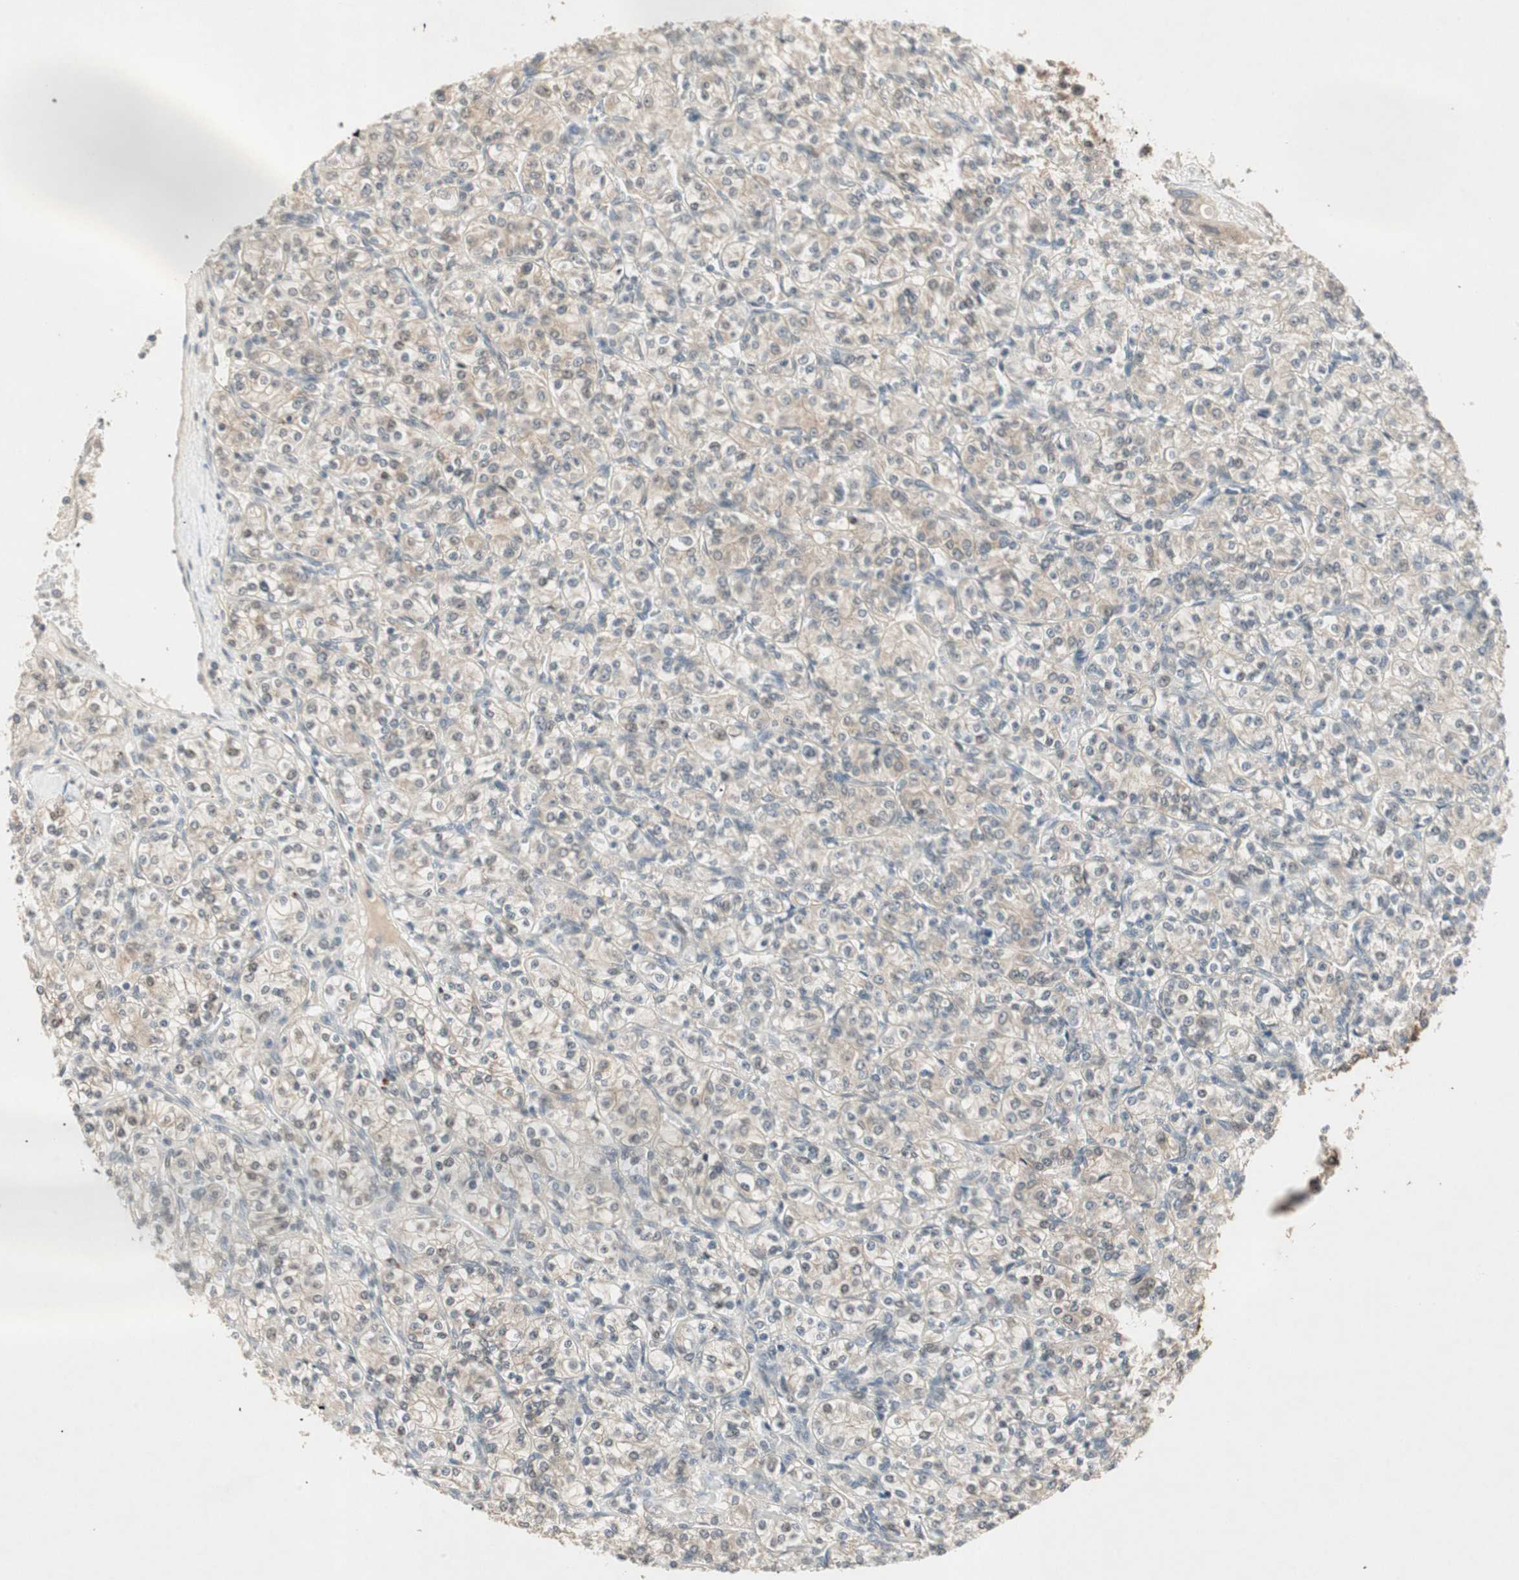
{"staining": {"intensity": "weak", "quantity": "25%-75%", "location": "cytoplasmic/membranous"}, "tissue": "renal cancer", "cell_type": "Tumor cells", "image_type": "cancer", "snomed": [{"axis": "morphology", "description": "Adenocarcinoma, NOS"}, {"axis": "topography", "description": "Kidney"}], "caption": "This image displays IHC staining of human renal adenocarcinoma, with low weak cytoplasmic/membranous positivity in about 25%-75% of tumor cells.", "gene": "ACSL5", "patient": {"sex": "male", "age": 77}}